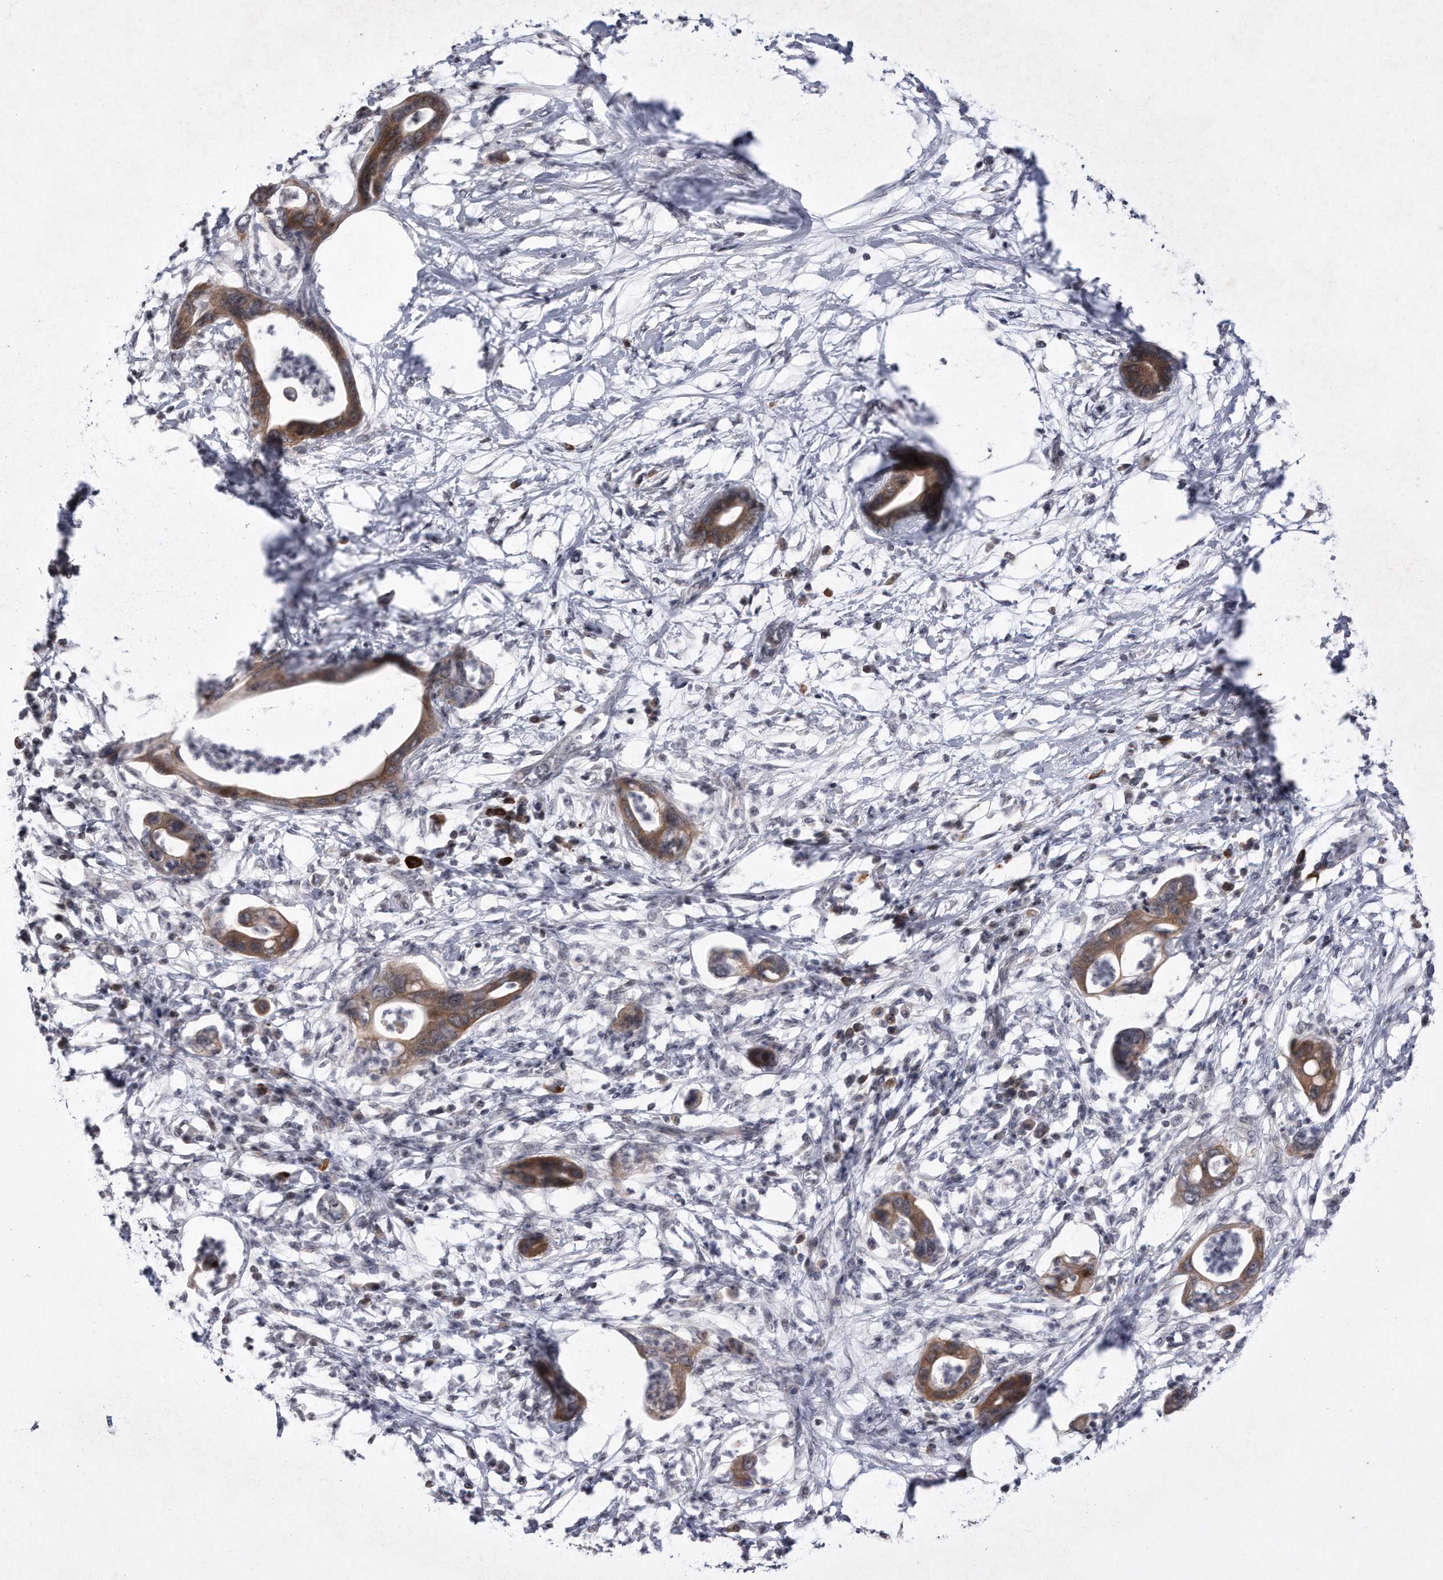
{"staining": {"intensity": "moderate", "quantity": ">75%", "location": "cytoplasmic/membranous"}, "tissue": "pancreatic cancer", "cell_type": "Tumor cells", "image_type": "cancer", "snomed": [{"axis": "morphology", "description": "Adenocarcinoma, NOS"}, {"axis": "topography", "description": "Pancreas"}], "caption": "Adenocarcinoma (pancreatic) tissue demonstrates moderate cytoplasmic/membranous positivity in approximately >75% of tumor cells, visualized by immunohistochemistry.", "gene": "DAB1", "patient": {"sex": "male", "age": 75}}